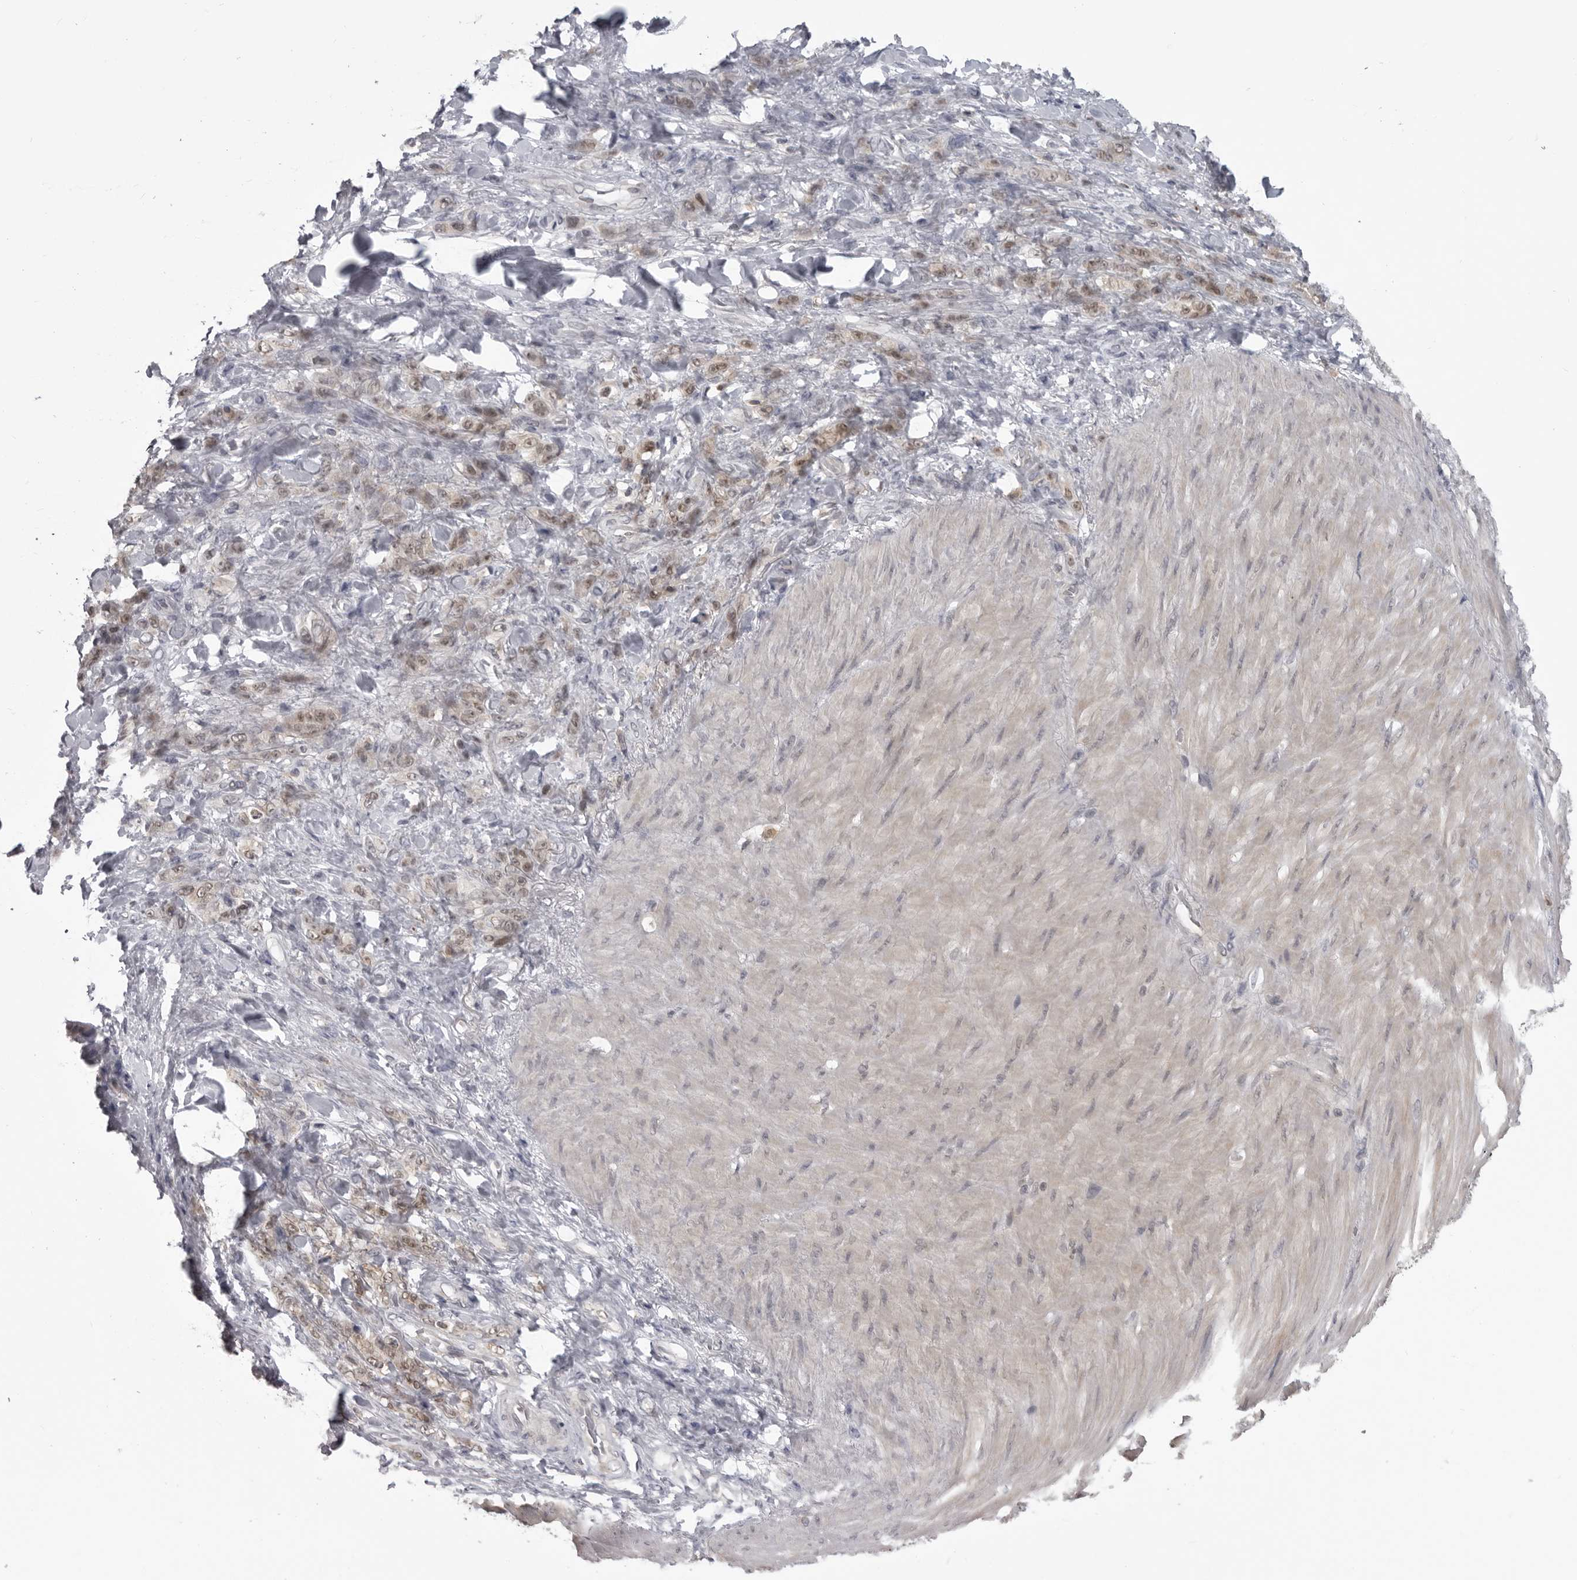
{"staining": {"intensity": "weak", "quantity": ">75%", "location": "cytoplasmic/membranous,nuclear"}, "tissue": "stomach cancer", "cell_type": "Tumor cells", "image_type": "cancer", "snomed": [{"axis": "morphology", "description": "Normal tissue, NOS"}, {"axis": "morphology", "description": "Adenocarcinoma, NOS"}, {"axis": "topography", "description": "Stomach"}], "caption": "Stomach cancer was stained to show a protein in brown. There is low levels of weak cytoplasmic/membranous and nuclear staining in approximately >75% of tumor cells.", "gene": "PDCL3", "patient": {"sex": "male", "age": 82}}